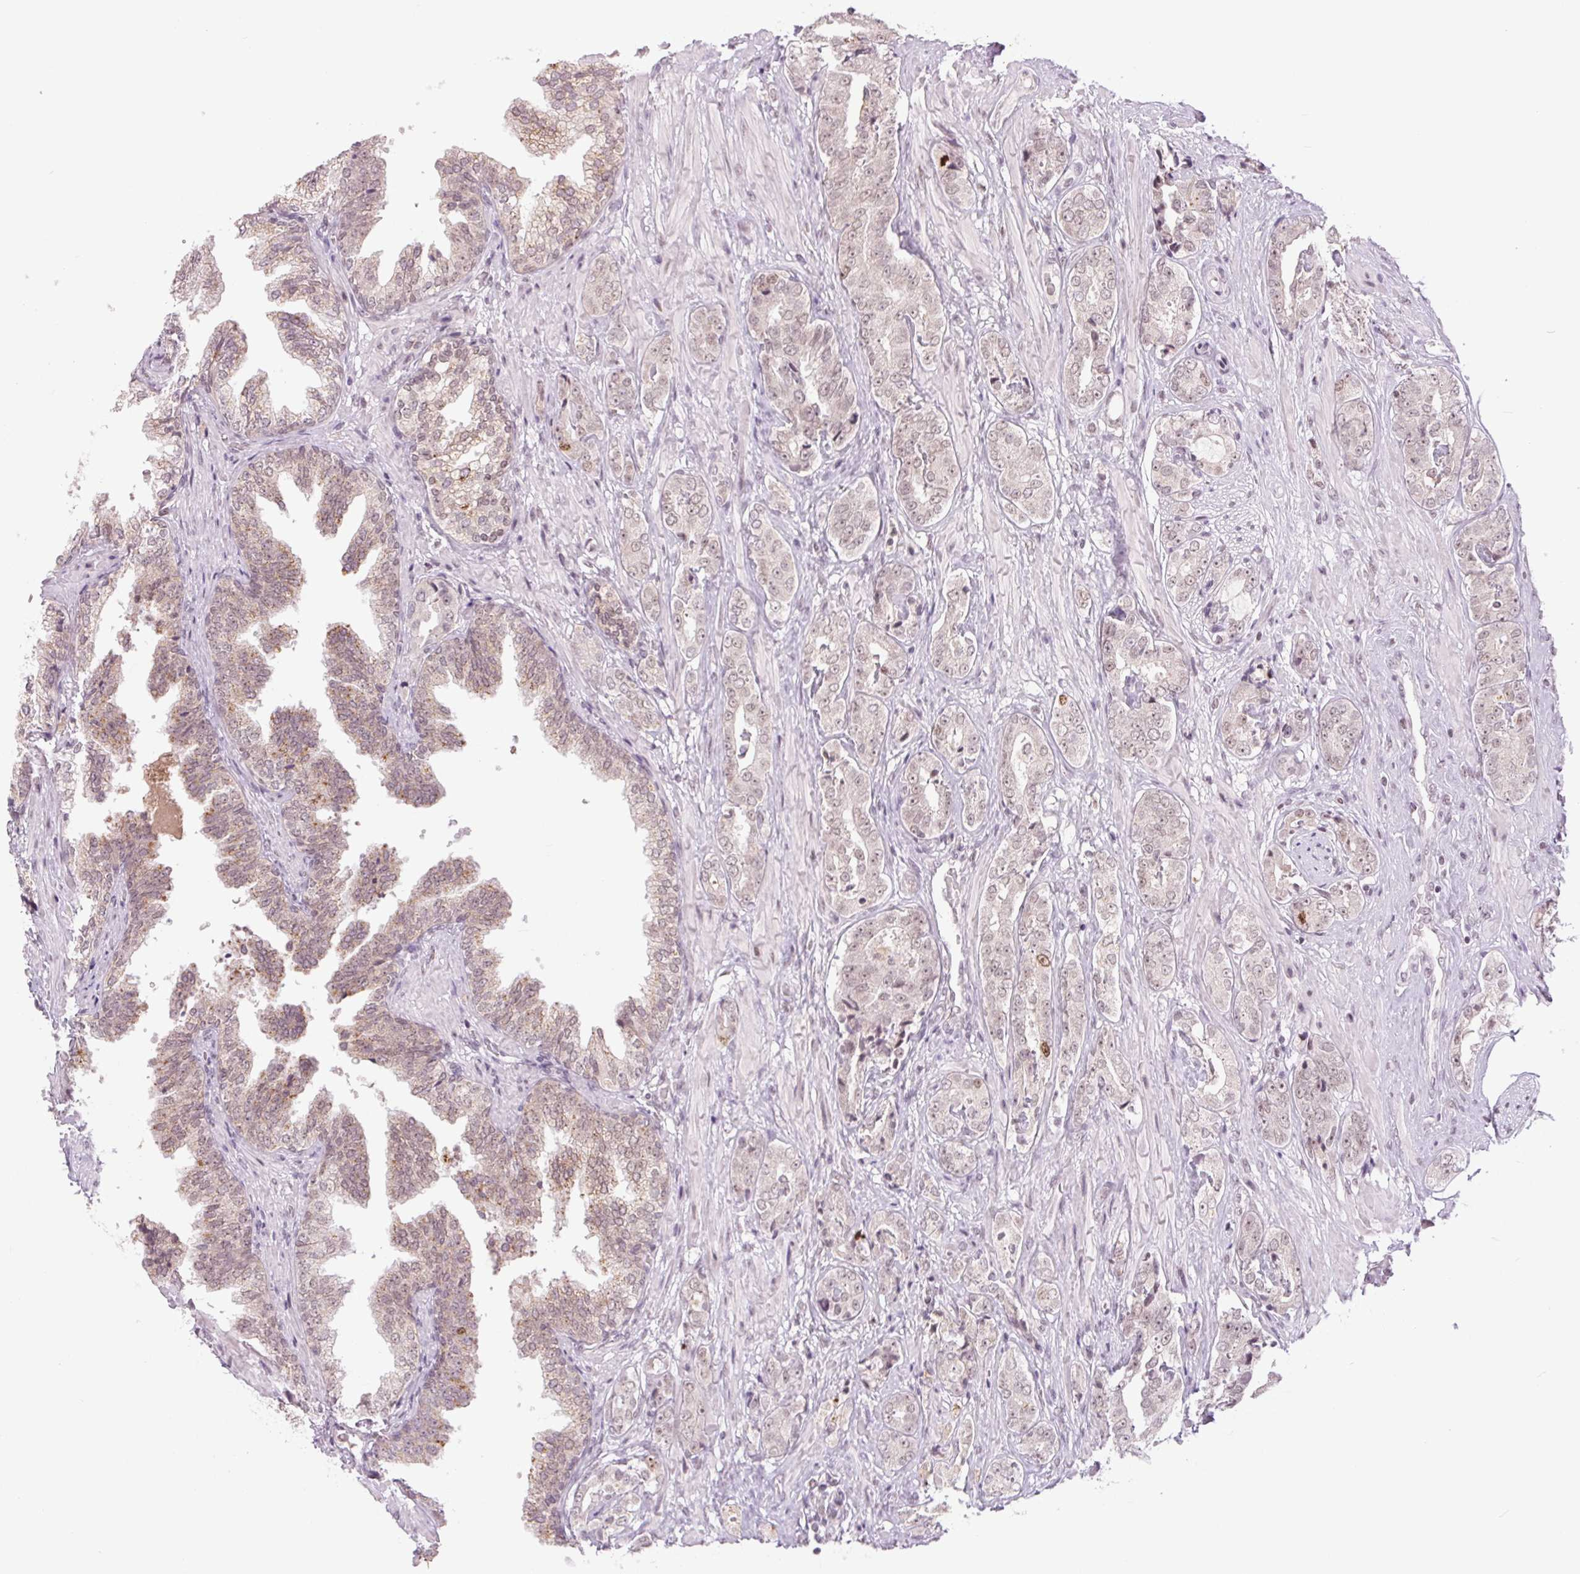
{"staining": {"intensity": "weak", "quantity": "<25%", "location": "nuclear"}, "tissue": "prostate cancer", "cell_type": "Tumor cells", "image_type": "cancer", "snomed": [{"axis": "morphology", "description": "Adenocarcinoma, High grade"}, {"axis": "topography", "description": "Prostate"}], "caption": "This histopathology image is of prostate cancer (high-grade adenocarcinoma) stained with immunohistochemistry to label a protein in brown with the nuclei are counter-stained blue. There is no expression in tumor cells. (DAB (3,3'-diaminobenzidine) IHC visualized using brightfield microscopy, high magnification).", "gene": "SMIM6", "patient": {"sex": "male", "age": 71}}